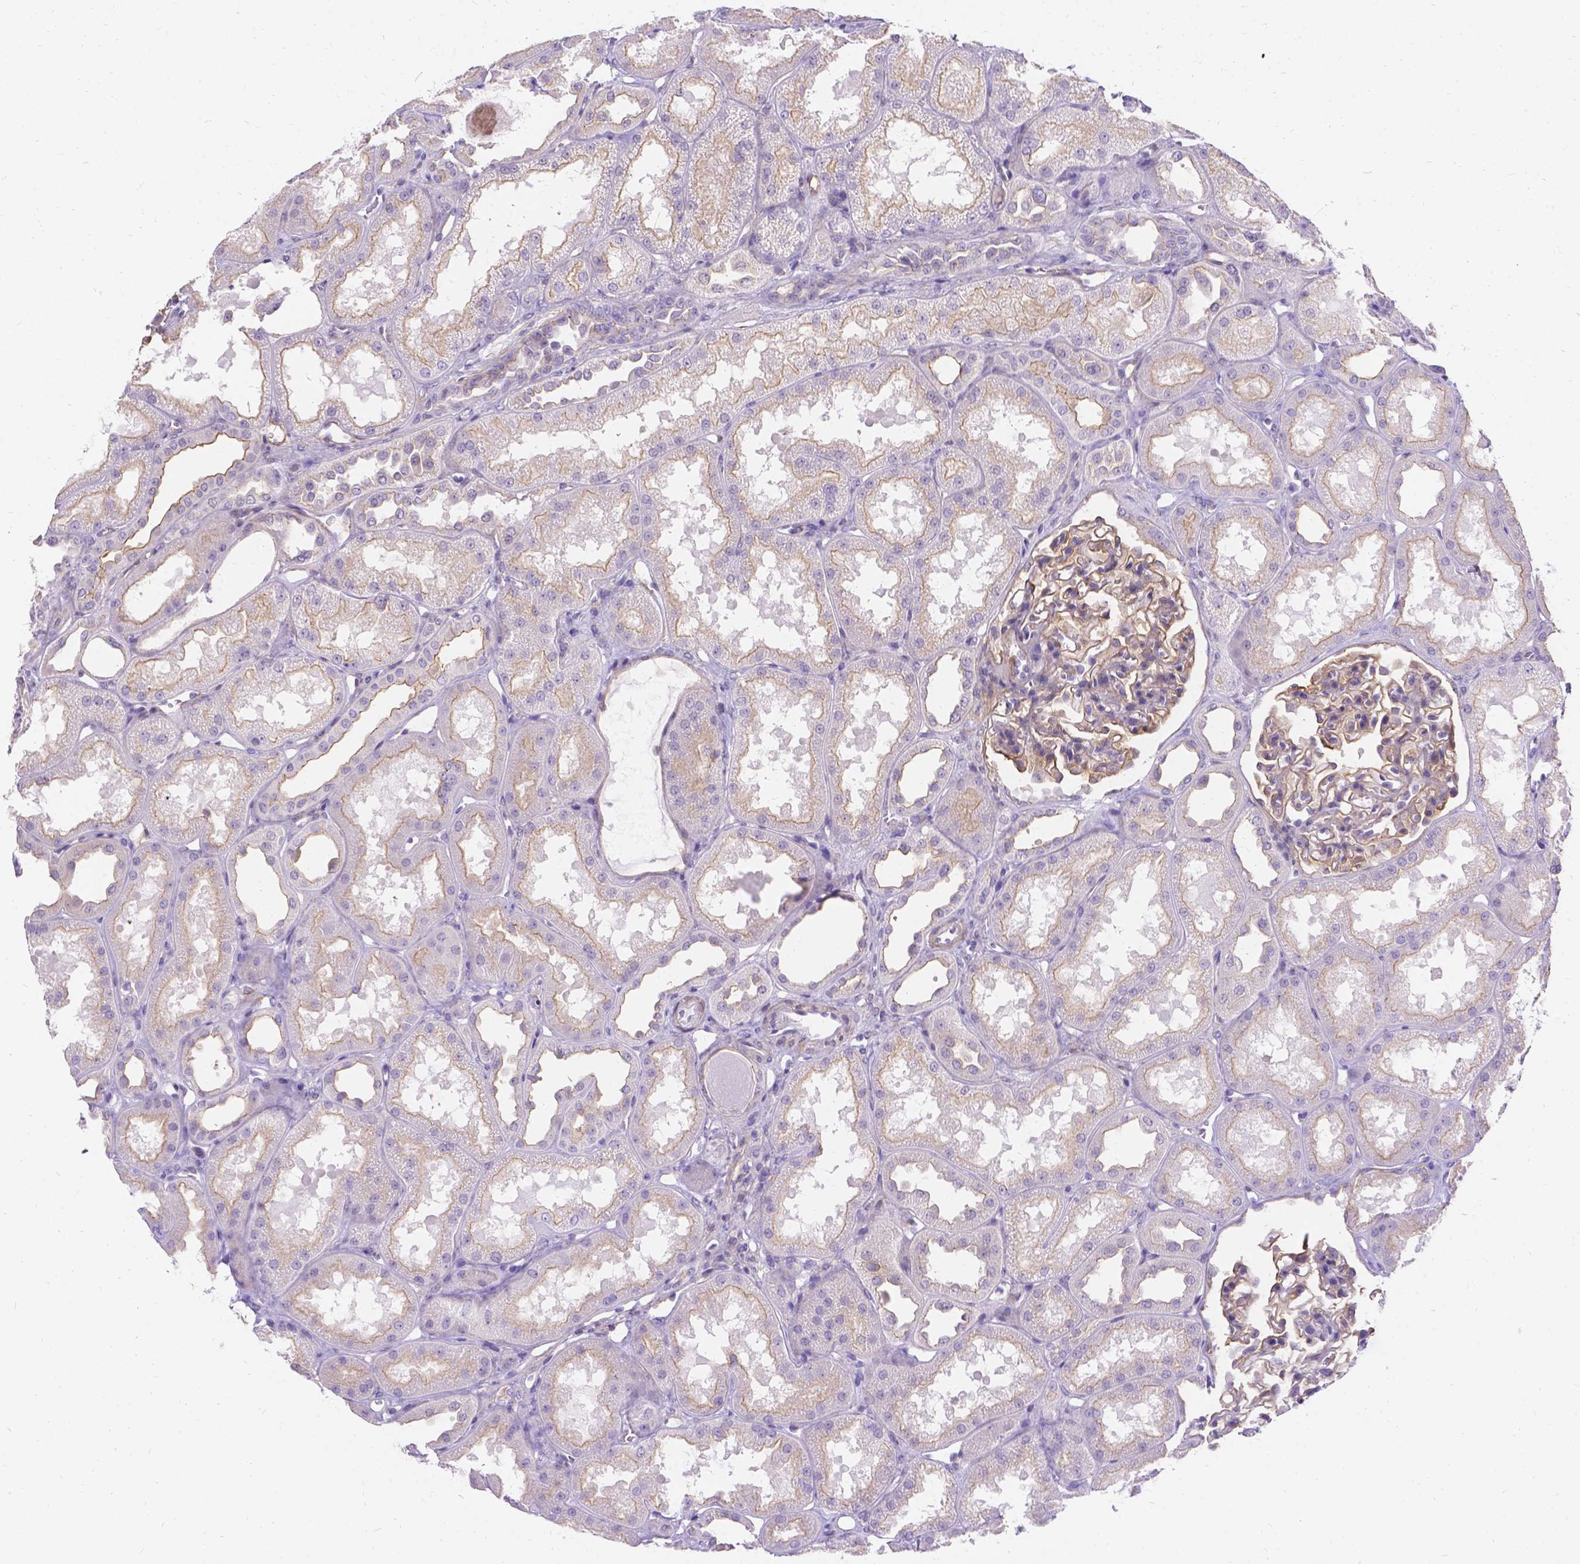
{"staining": {"intensity": "moderate", "quantity": "<25%", "location": "cytoplasmic/membranous"}, "tissue": "kidney", "cell_type": "Cells in glomeruli", "image_type": "normal", "snomed": [{"axis": "morphology", "description": "Normal tissue, NOS"}, {"axis": "topography", "description": "Kidney"}], "caption": "A high-resolution photomicrograph shows IHC staining of benign kidney, which exhibits moderate cytoplasmic/membranous staining in approximately <25% of cells in glomeruli.", "gene": "PALS1", "patient": {"sex": "male", "age": 61}}